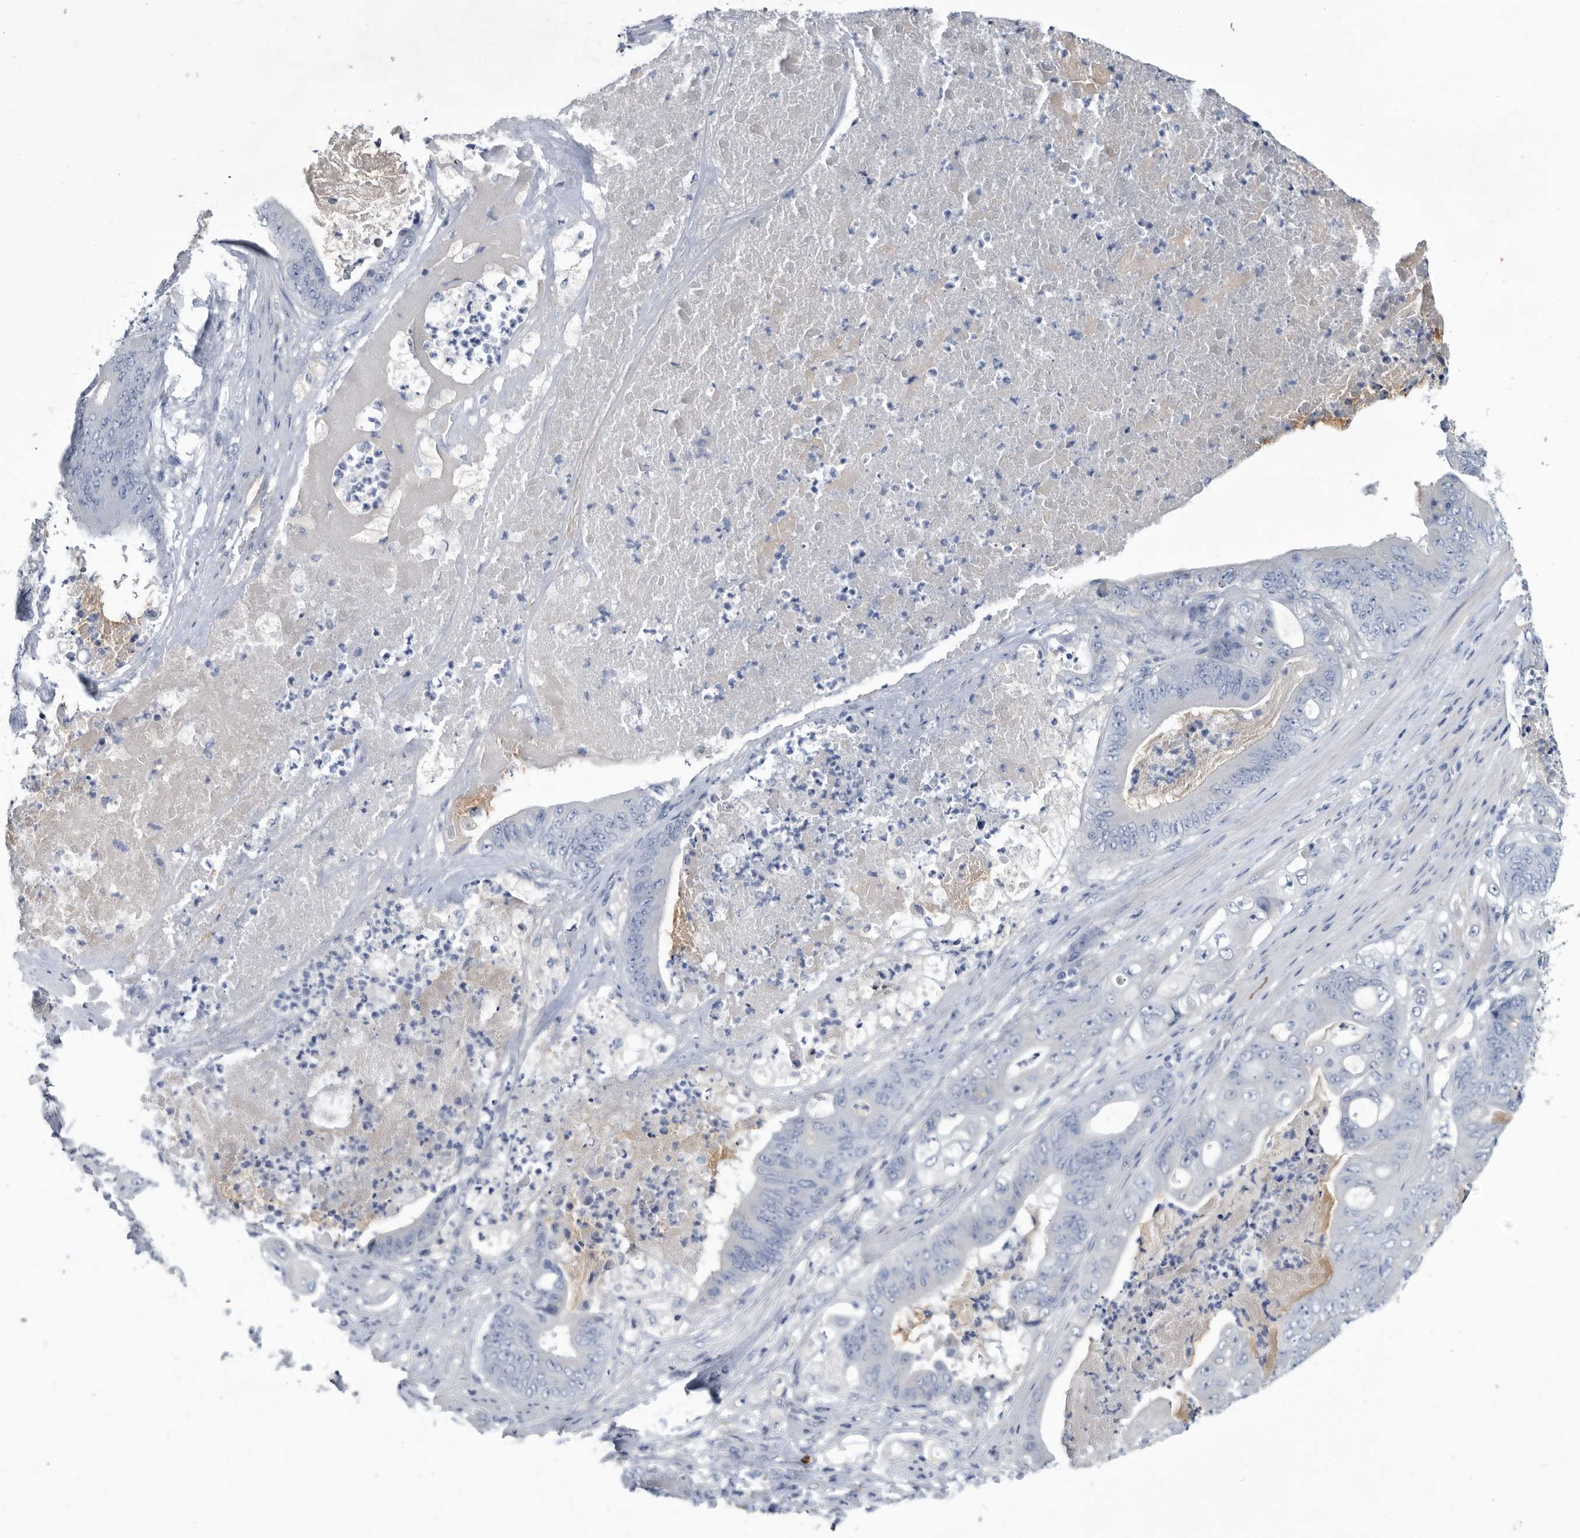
{"staining": {"intensity": "negative", "quantity": "none", "location": "none"}, "tissue": "stomach cancer", "cell_type": "Tumor cells", "image_type": "cancer", "snomed": [{"axis": "morphology", "description": "Adenocarcinoma, NOS"}, {"axis": "topography", "description": "Stomach"}], "caption": "This is a image of IHC staining of stomach adenocarcinoma, which shows no expression in tumor cells.", "gene": "BTBD6", "patient": {"sex": "female", "age": 73}}